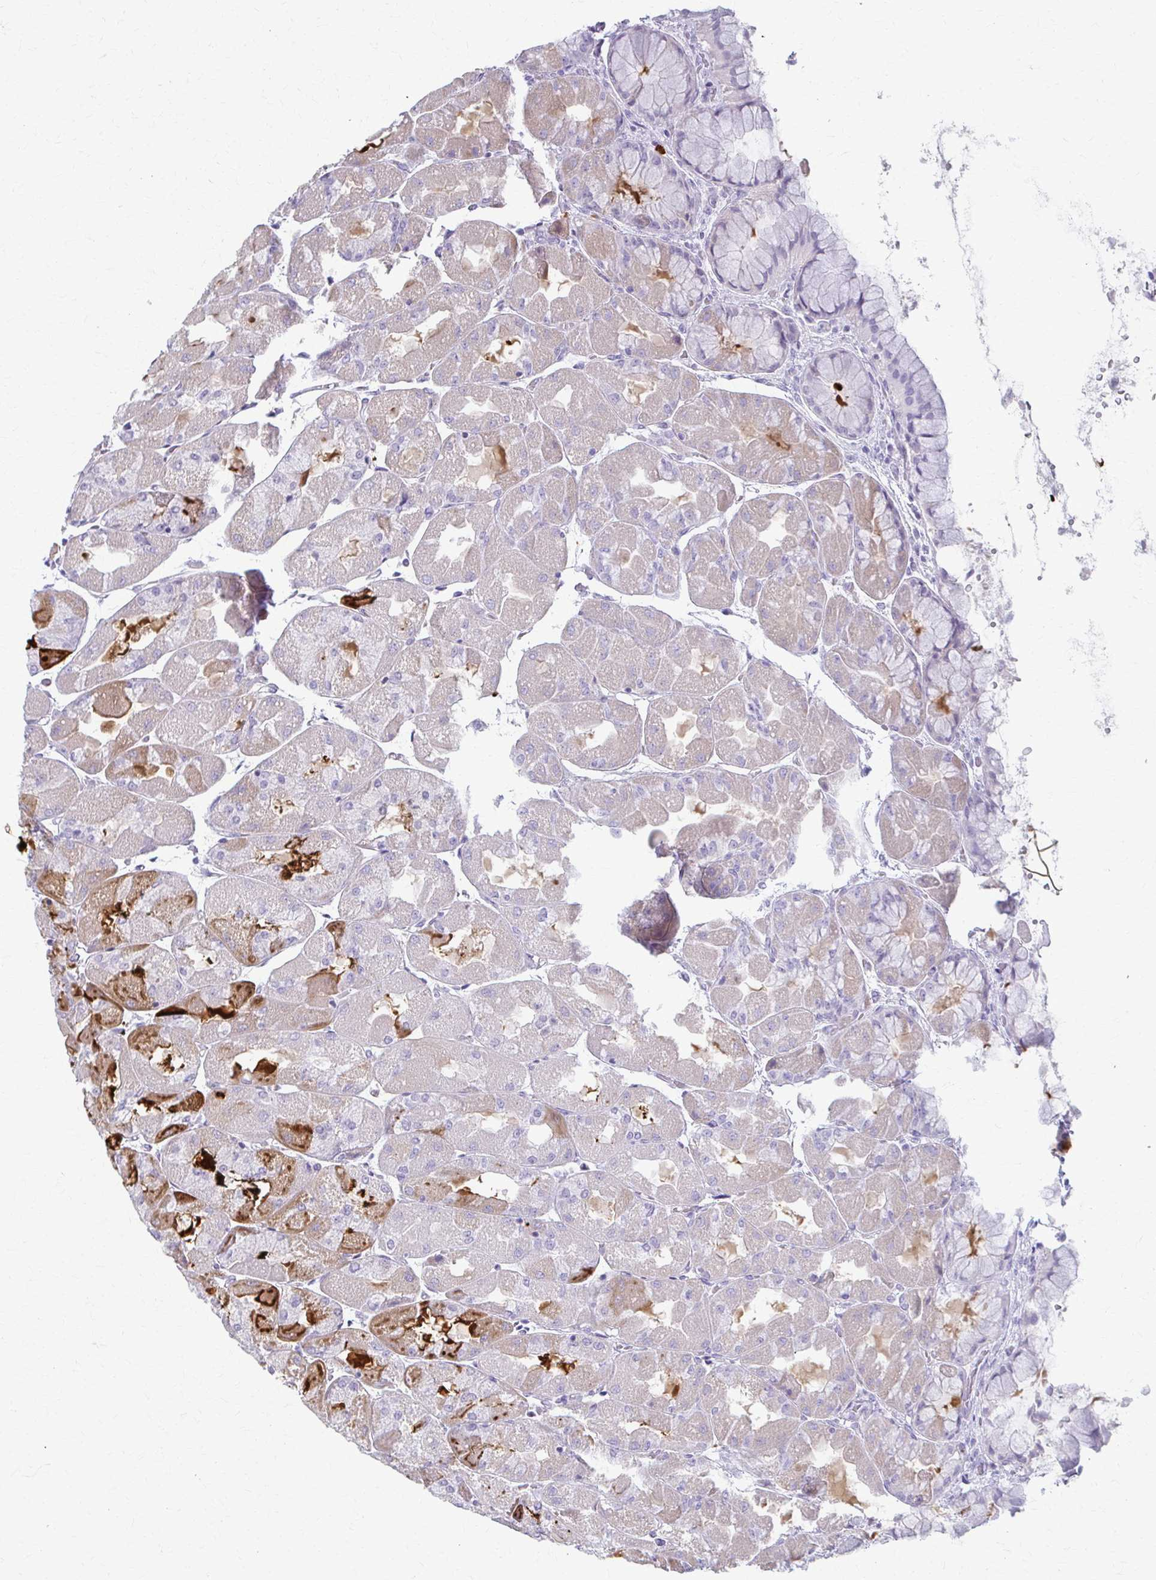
{"staining": {"intensity": "moderate", "quantity": "<25%", "location": "cytoplasmic/membranous"}, "tissue": "stomach", "cell_type": "Glandular cells", "image_type": "normal", "snomed": [{"axis": "morphology", "description": "Normal tissue, NOS"}, {"axis": "topography", "description": "Stomach"}], "caption": "Moderate cytoplasmic/membranous staining is seen in approximately <25% of glandular cells in unremarkable stomach.", "gene": "LDLRAP1", "patient": {"sex": "female", "age": 61}}